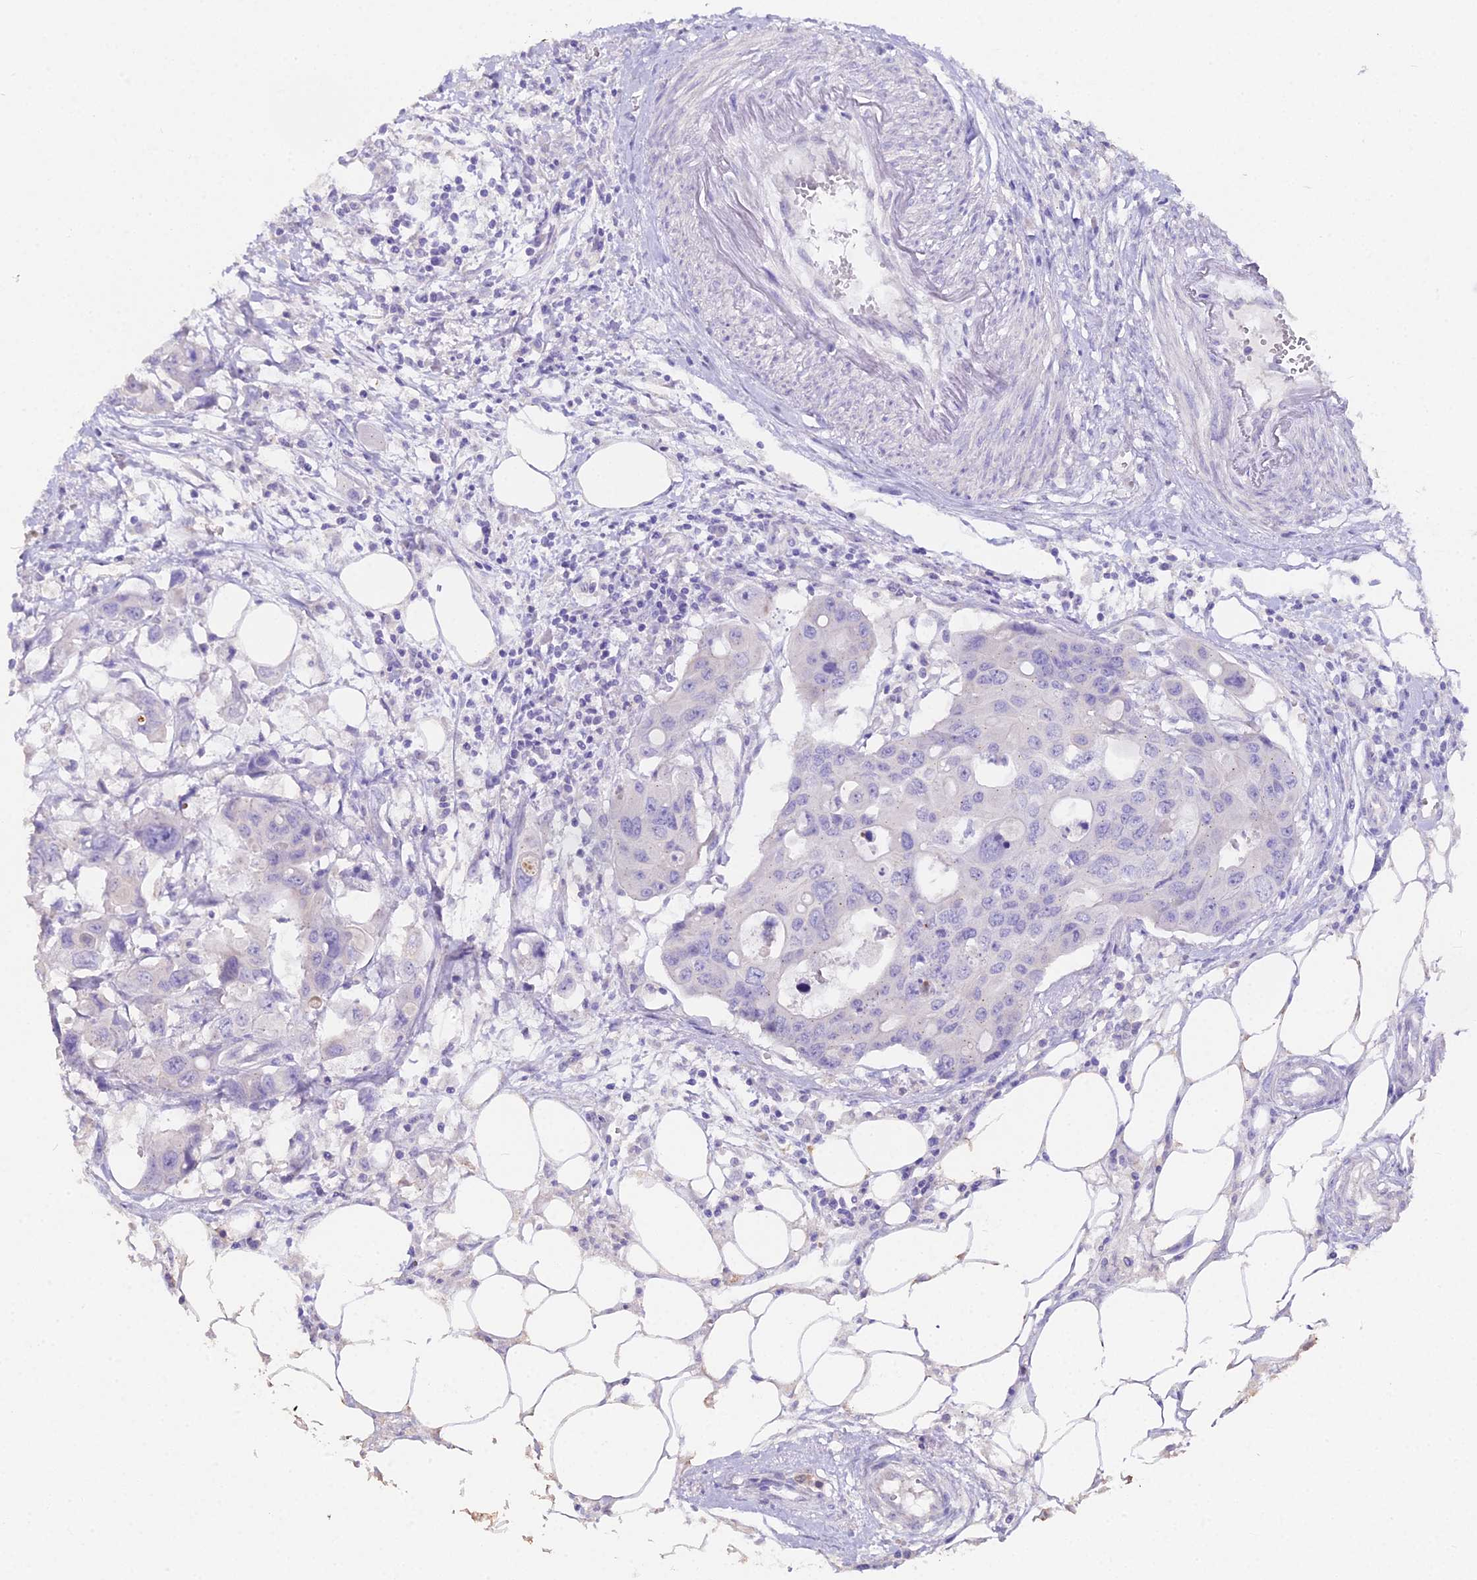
{"staining": {"intensity": "negative", "quantity": "none", "location": "none"}, "tissue": "colorectal cancer", "cell_type": "Tumor cells", "image_type": "cancer", "snomed": [{"axis": "morphology", "description": "Adenocarcinoma, NOS"}, {"axis": "topography", "description": "Colon"}], "caption": "The histopathology image reveals no staining of tumor cells in colorectal cancer.", "gene": "GLYAT", "patient": {"sex": "male", "age": 77}}